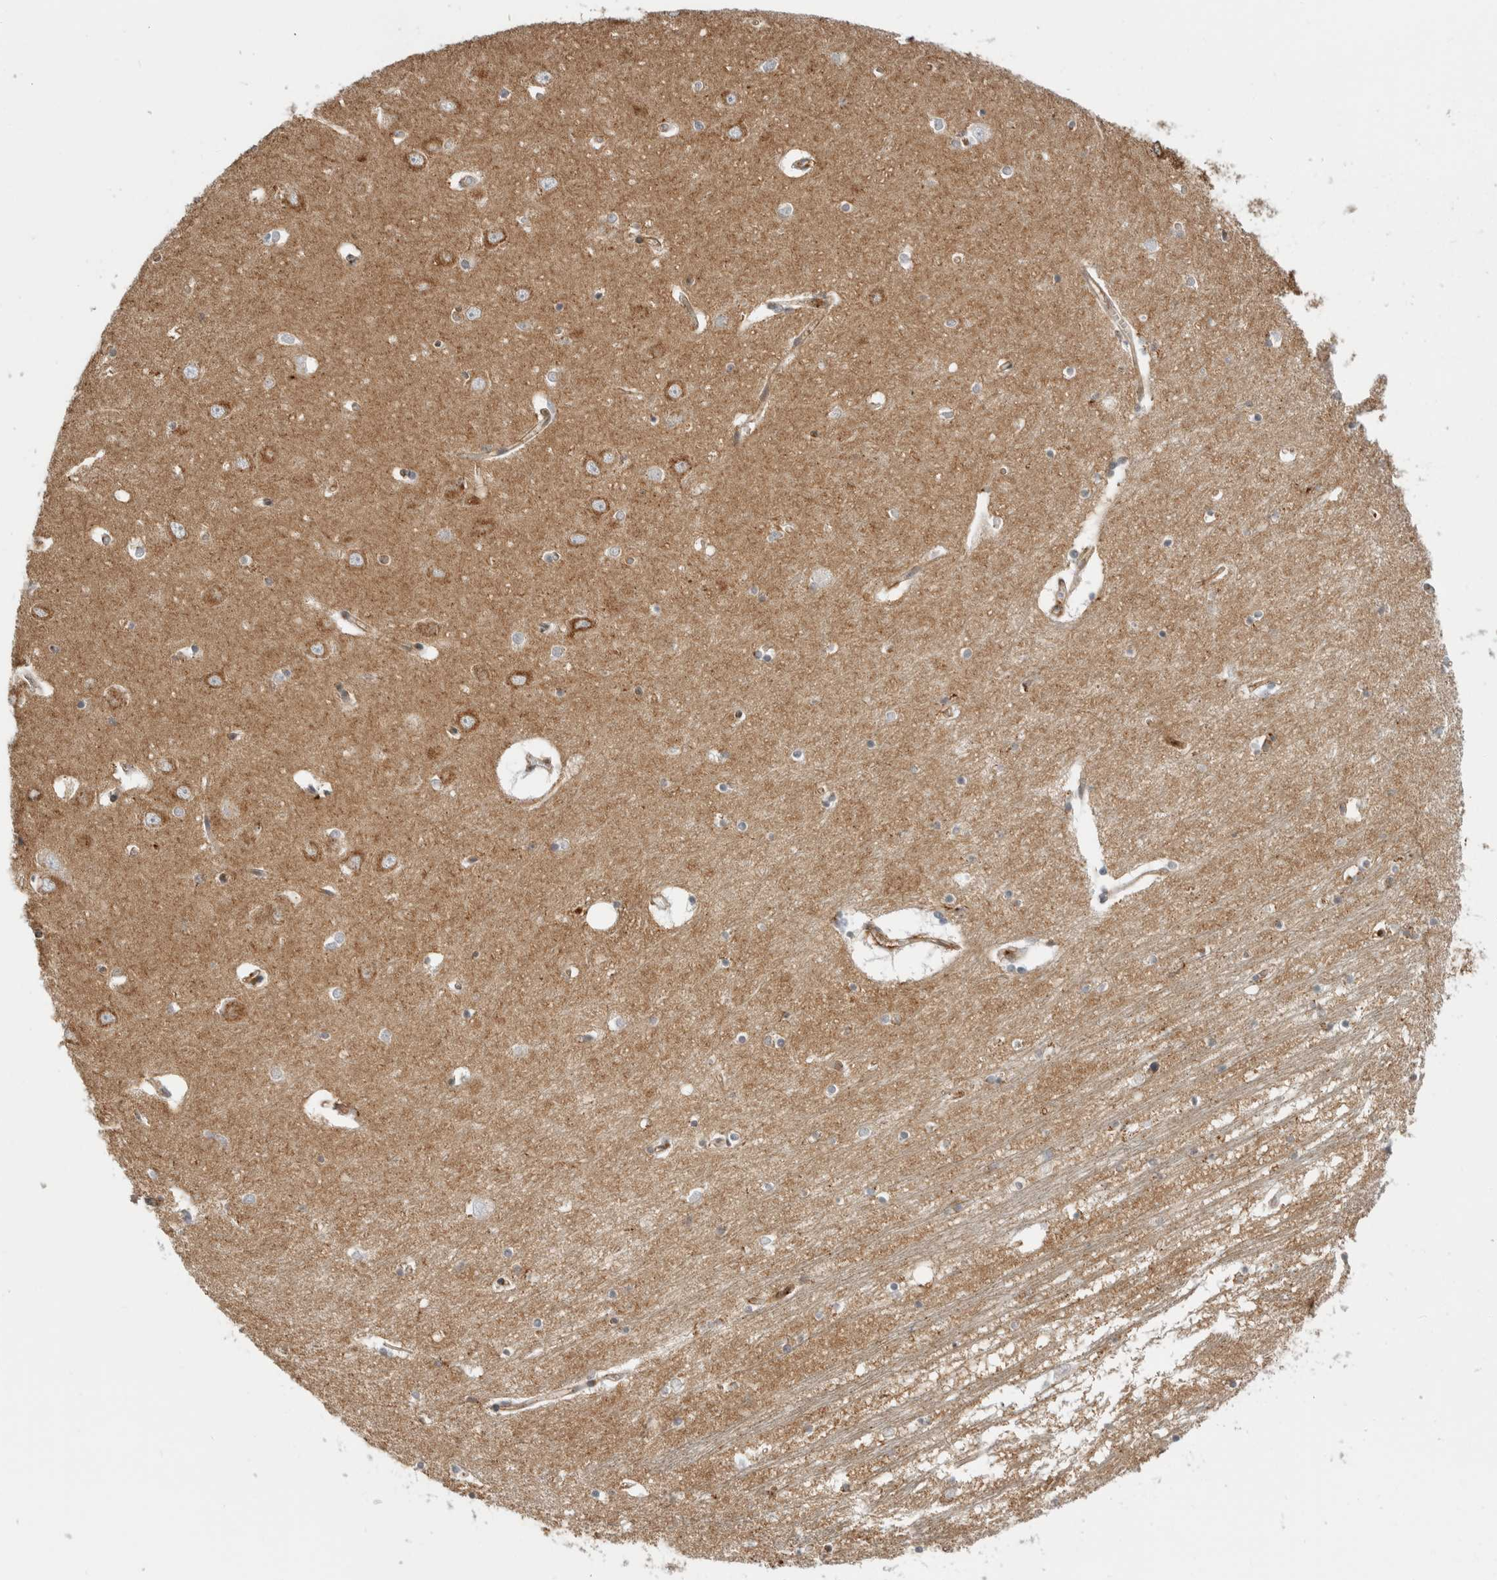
{"staining": {"intensity": "negative", "quantity": "none", "location": "none"}, "tissue": "hippocampus", "cell_type": "Glial cells", "image_type": "normal", "snomed": [{"axis": "morphology", "description": "Normal tissue, NOS"}, {"axis": "topography", "description": "Hippocampus"}], "caption": "This image is of benign hippocampus stained with IHC to label a protein in brown with the nuclei are counter-stained blue. There is no expression in glial cells.", "gene": "ANXA11", "patient": {"sex": "male", "age": 70}}